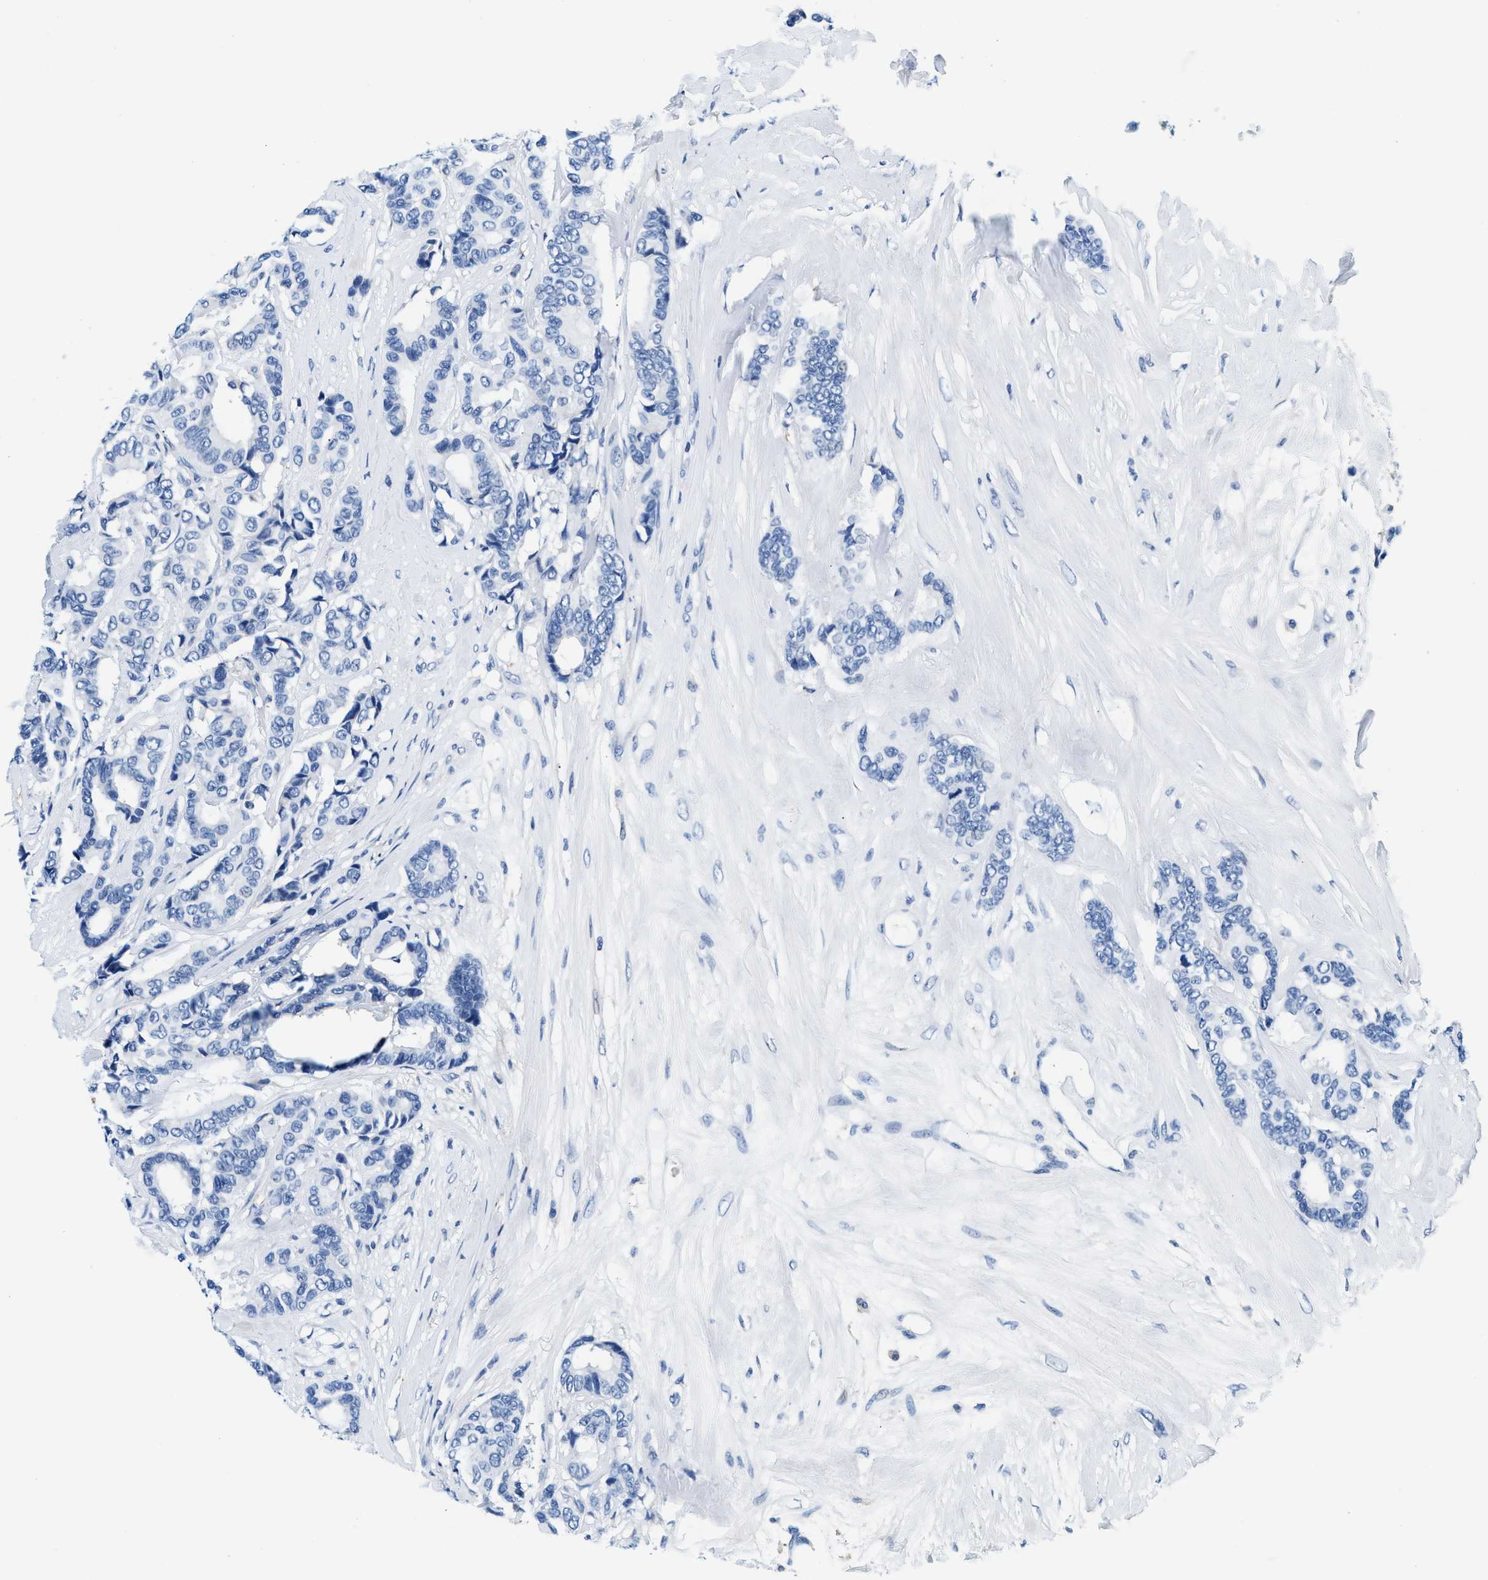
{"staining": {"intensity": "negative", "quantity": "none", "location": "none"}, "tissue": "breast cancer", "cell_type": "Tumor cells", "image_type": "cancer", "snomed": [{"axis": "morphology", "description": "Duct carcinoma"}, {"axis": "topography", "description": "Breast"}], "caption": "Tumor cells are negative for brown protein staining in breast cancer (intraductal carcinoma).", "gene": "SLFN11", "patient": {"sex": "female", "age": 87}}